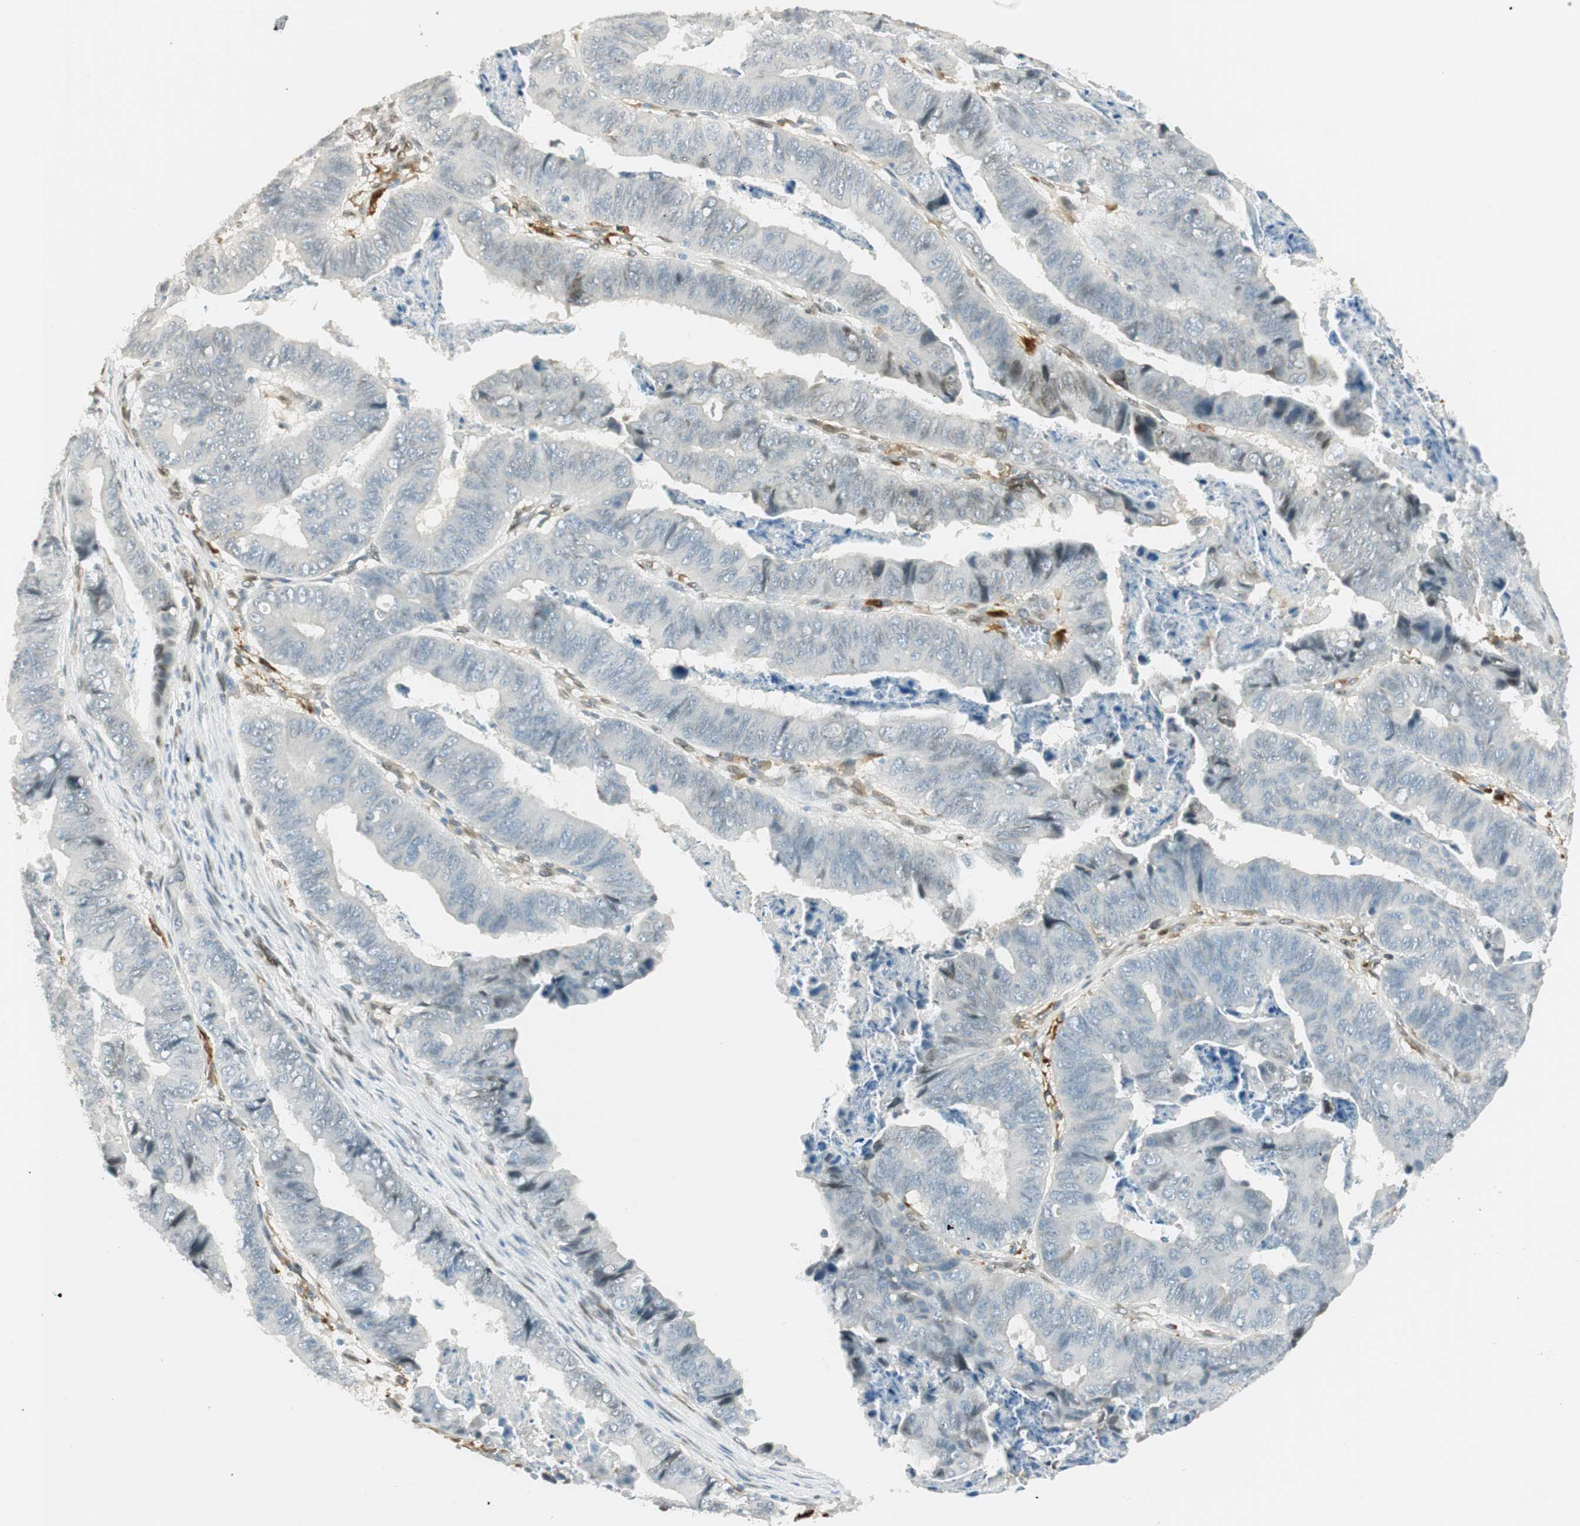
{"staining": {"intensity": "negative", "quantity": "none", "location": "none"}, "tissue": "stomach cancer", "cell_type": "Tumor cells", "image_type": "cancer", "snomed": [{"axis": "morphology", "description": "Adenocarcinoma, NOS"}, {"axis": "topography", "description": "Stomach, lower"}], "caption": "High magnification brightfield microscopy of stomach cancer (adenocarcinoma) stained with DAB (brown) and counterstained with hematoxylin (blue): tumor cells show no significant positivity. The staining is performed using DAB brown chromogen with nuclei counter-stained in using hematoxylin.", "gene": "TMEM260", "patient": {"sex": "male", "age": 77}}